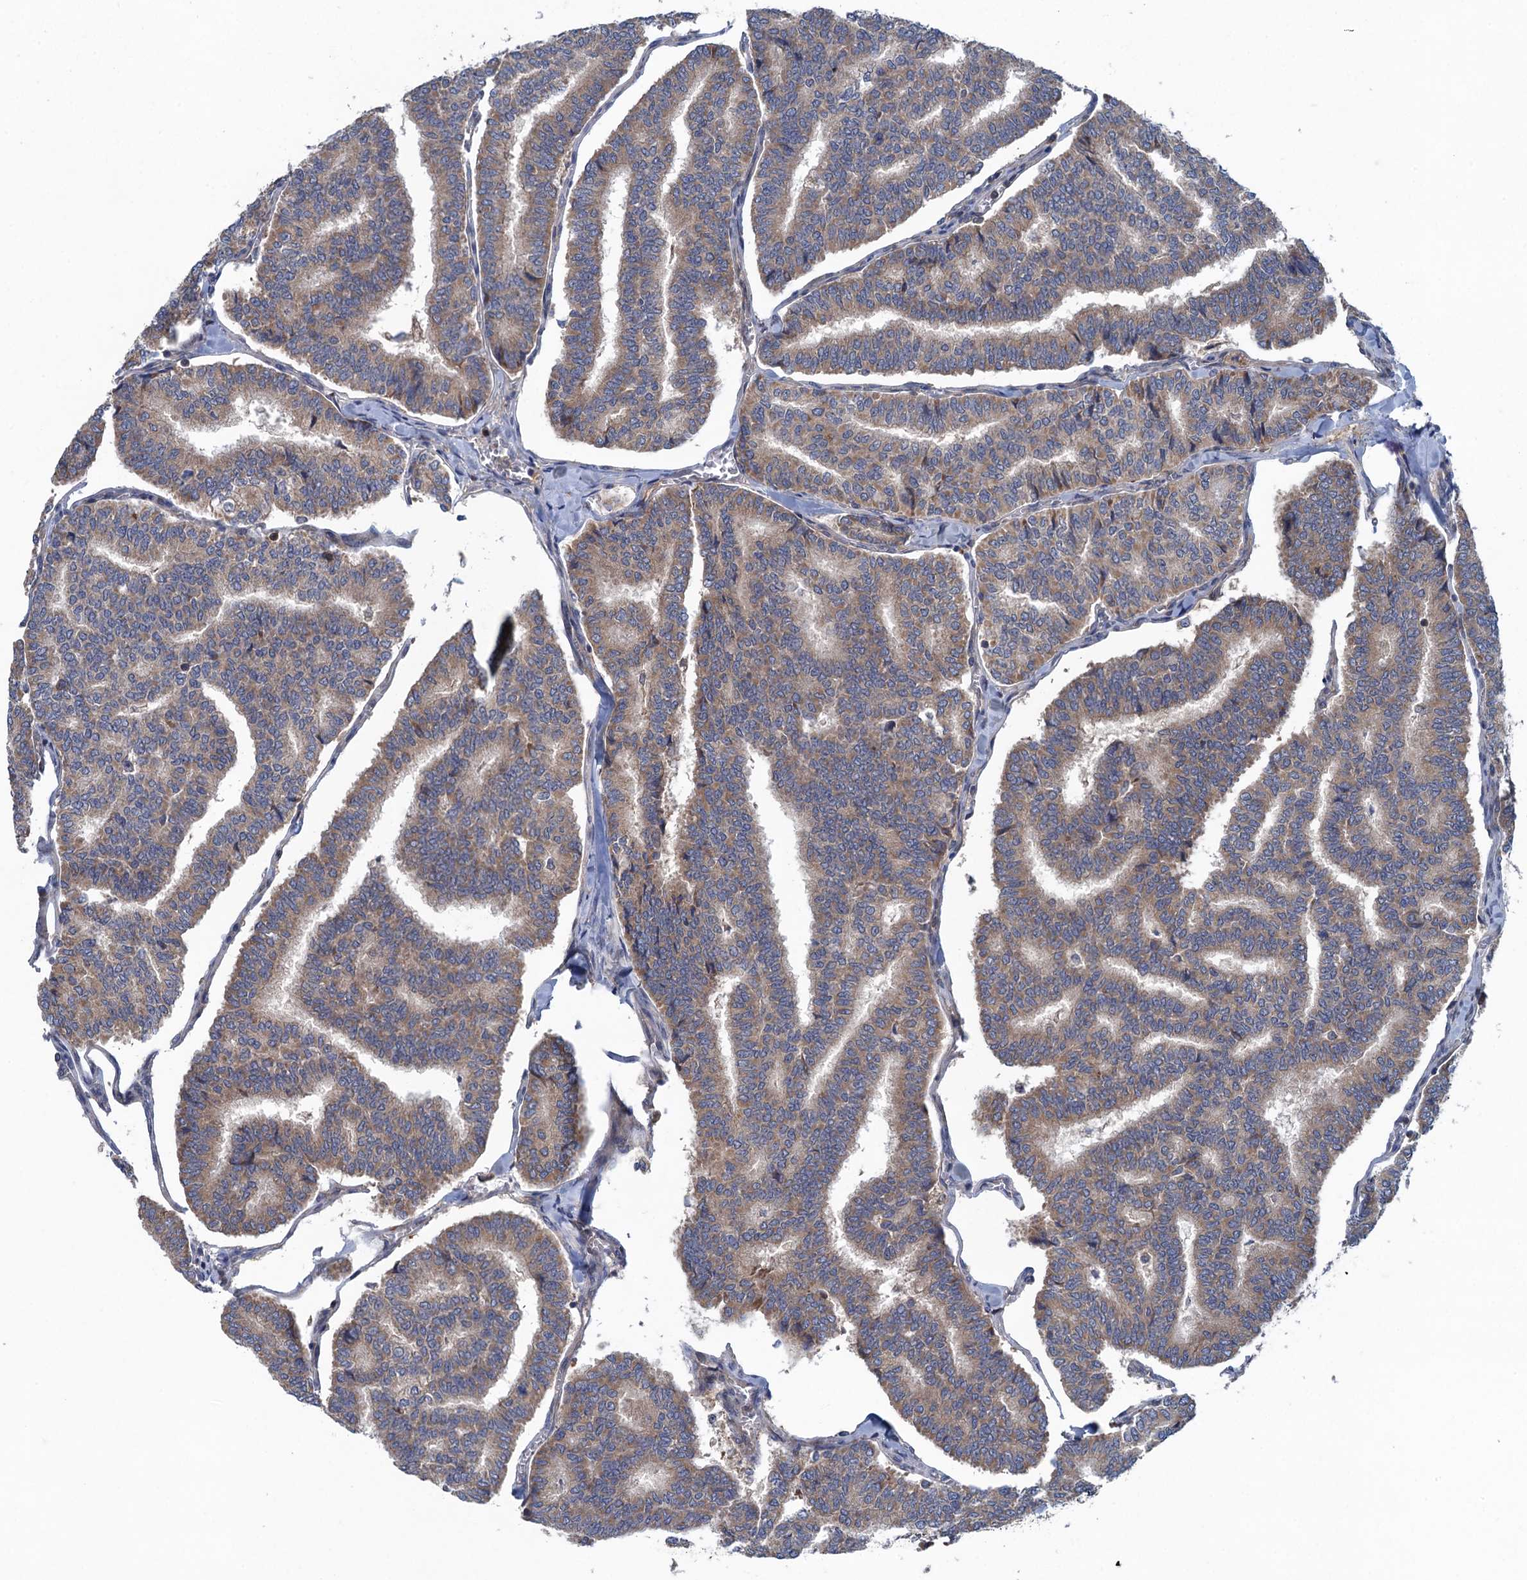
{"staining": {"intensity": "weak", "quantity": ">75%", "location": "cytoplasmic/membranous"}, "tissue": "thyroid cancer", "cell_type": "Tumor cells", "image_type": "cancer", "snomed": [{"axis": "morphology", "description": "Papillary adenocarcinoma, NOS"}, {"axis": "topography", "description": "Thyroid gland"}], "caption": "Weak cytoplasmic/membranous positivity is present in approximately >75% of tumor cells in papillary adenocarcinoma (thyroid). (brown staining indicates protein expression, while blue staining denotes nuclei).", "gene": "CNTN5", "patient": {"sex": "female", "age": 35}}